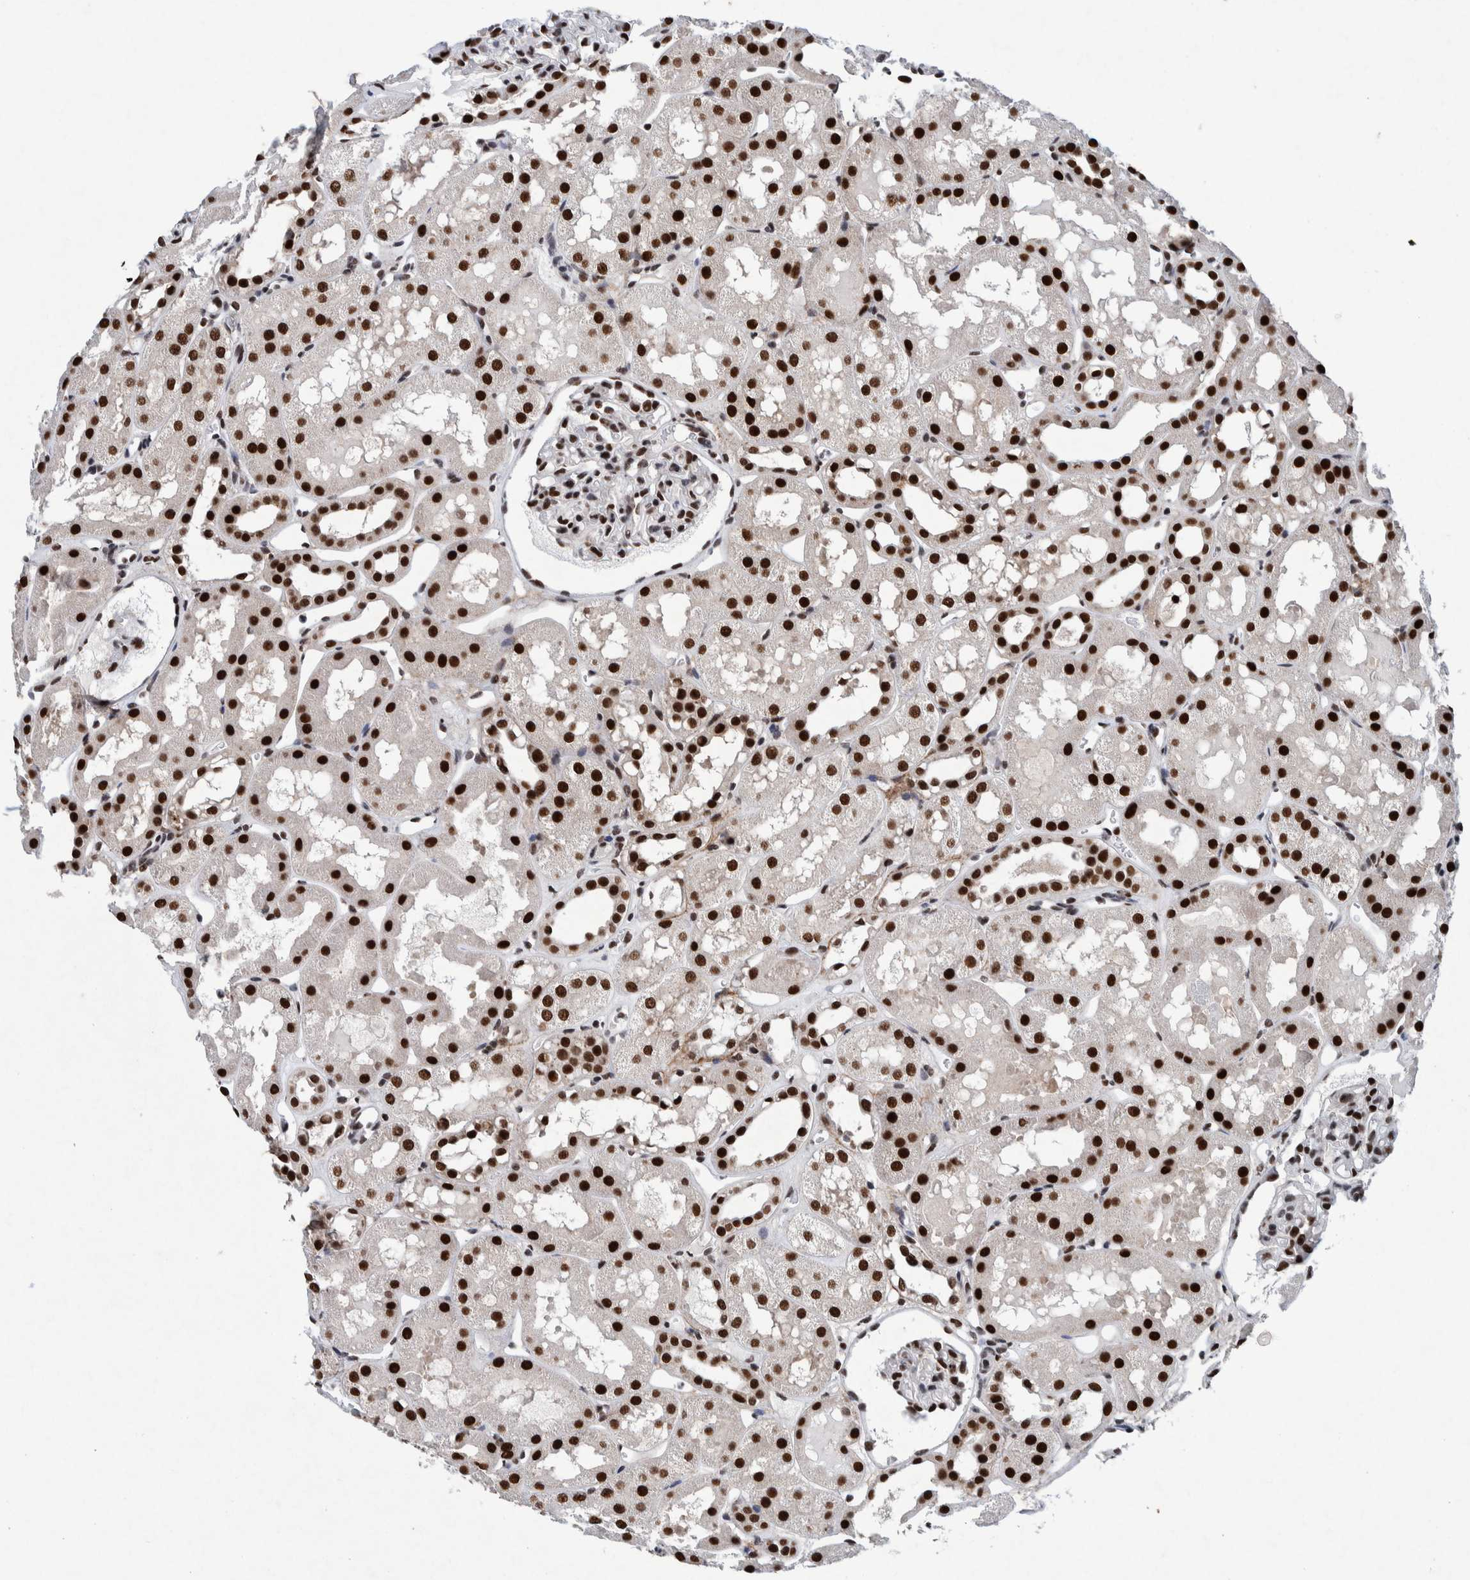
{"staining": {"intensity": "strong", "quantity": "25%-75%", "location": "nuclear"}, "tissue": "kidney", "cell_type": "Cells in glomeruli", "image_type": "normal", "snomed": [{"axis": "morphology", "description": "Normal tissue, NOS"}, {"axis": "topography", "description": "Kidney"}, {"axis": "topography", "description": "Urinary bladder"}], "caption": "The photomicrograph shows immunohistochemical staining of unremarkable kidney. There is strong nuclear staining is appreciated in about 25%-75% of cells in glomeruli.", "gene": "TAF10", "patient": {"sex": "male", "age": 16}}